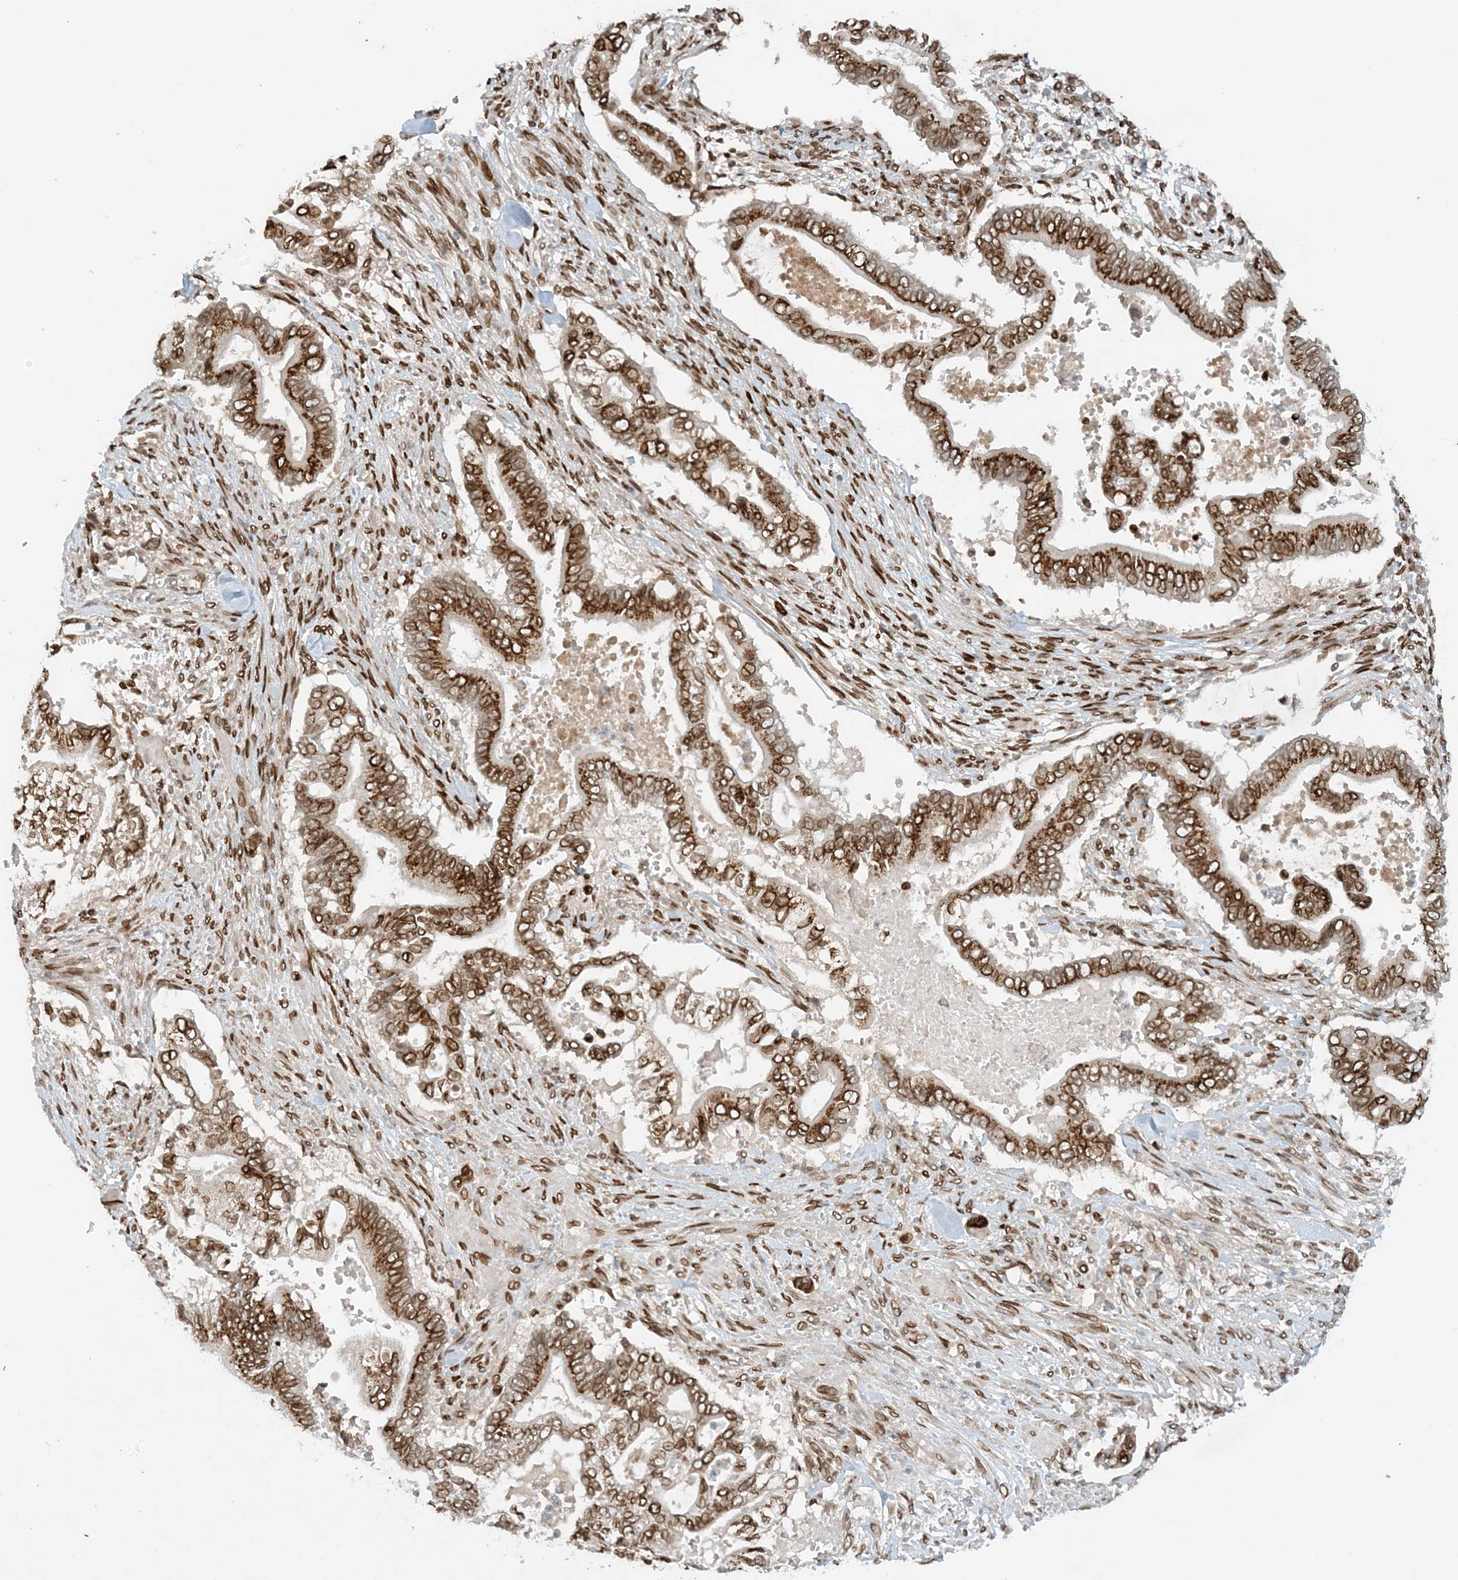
{"staining": {"intensity": "strong", "quantity": ">75%", "location": "cytoplasmic/membranous"}, "tissue": "pancreatic cancer", "cell_type": "Tumor cells", "image_type": "cancer", "snomed": [{"axis": "morphology", "description": "Adenocarcinoma, NOS"}, {"axis": "topography", "description": "Pancreas"}], "caption": "Immunohistochemical staining of pancreatic cancer shows high levels of strong cytoplasmic/membranous protein positivity in about >75% of tumor cells.", "gene": "SLC35A2", "patient": {"sex": "male", "age": 68}}